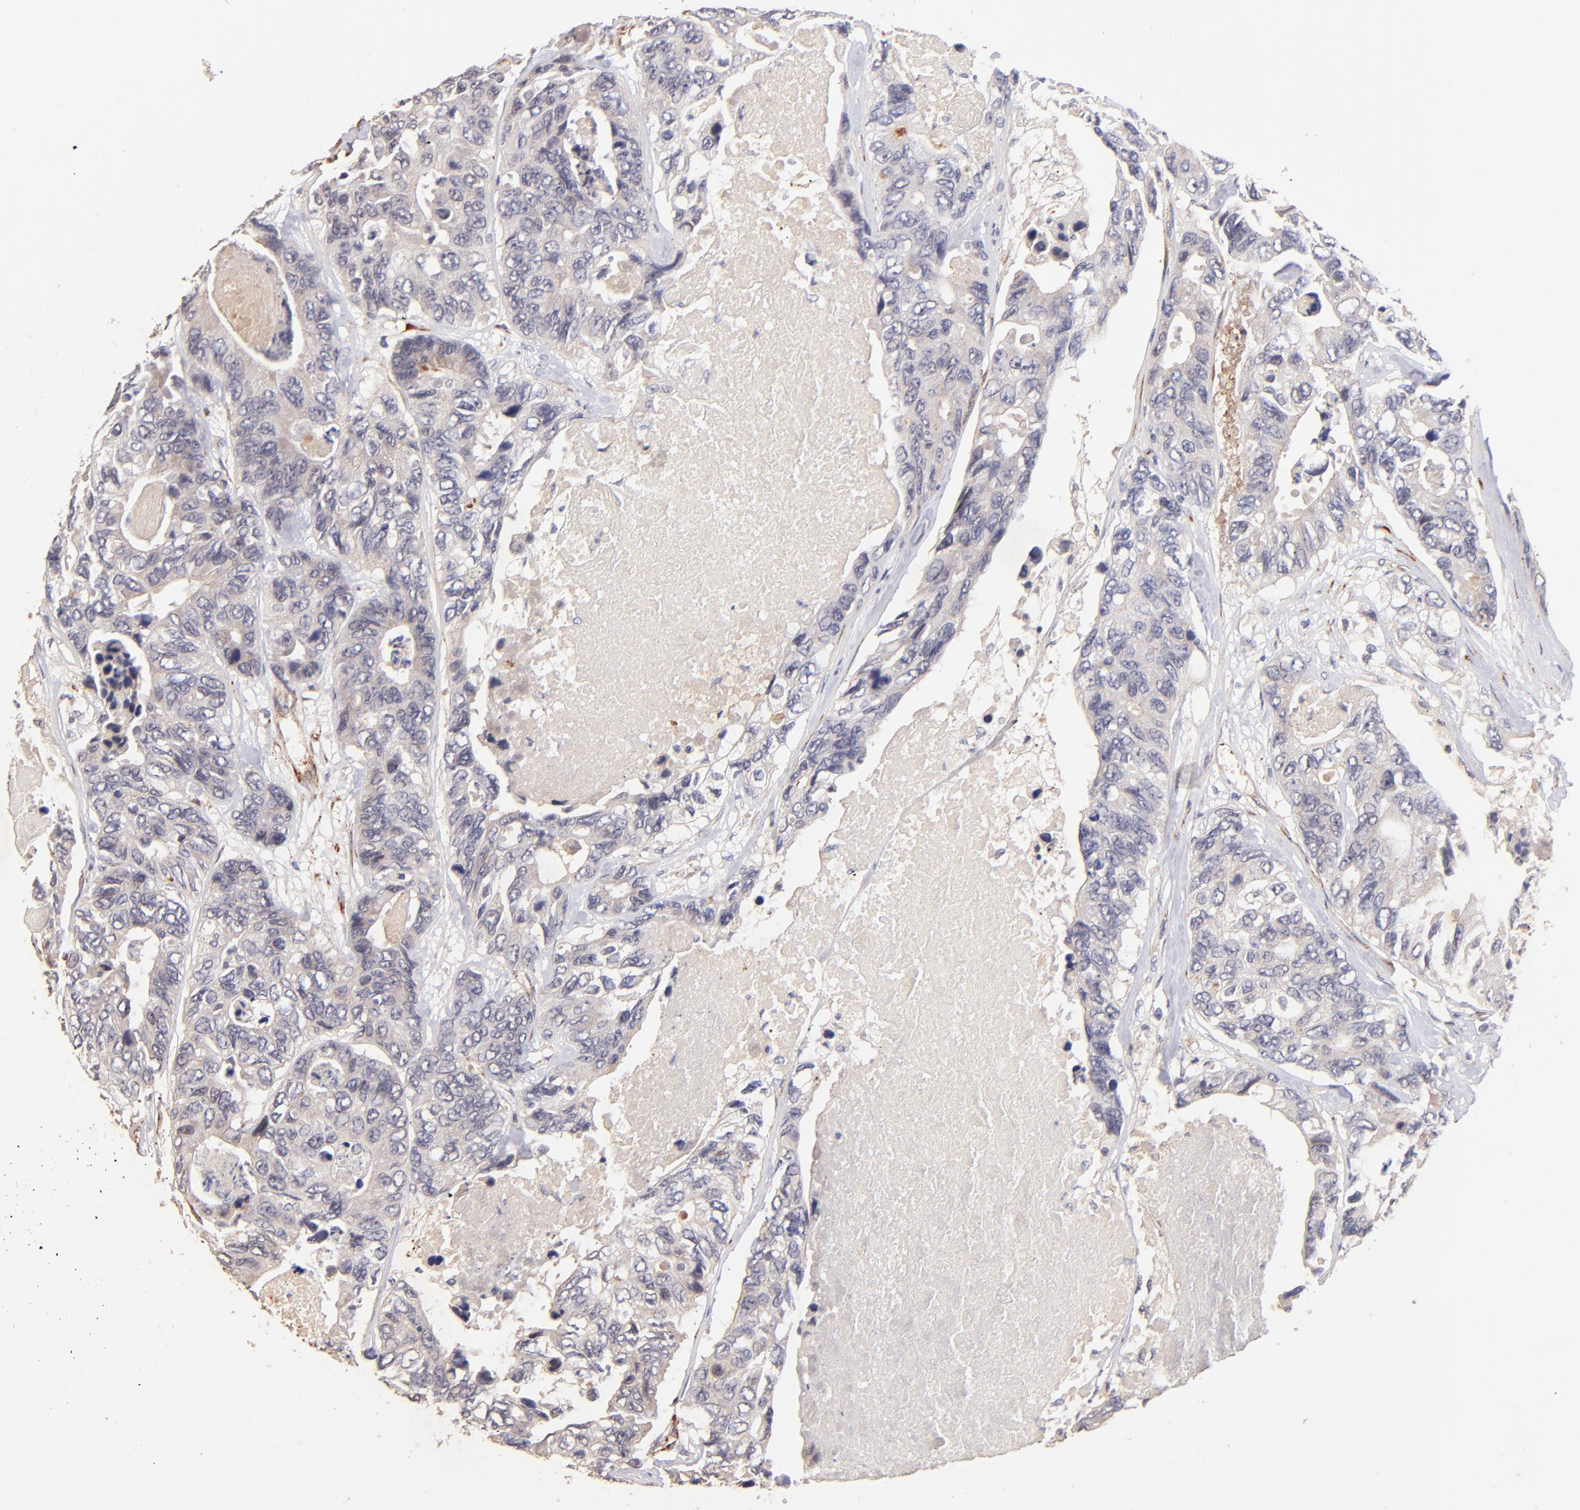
{"staining": {"intensity": "negative", "quantity": "none", "location": "none"}, "tissue": "colorectal cancer", "cell_type": "Tumor cells", "image_type": "cancer", "snomed": [{"axis": "morphology", "description": "Adenocarcinoma, NOS"}, {"axis": "topography", "description": "Colon"}], "caption": "The micrograph shows no staining of tumor cells in colorectal cancer (adenocarcinoma).", "gene": "SPARC", "patient": {"sex": "female", "age": 86}}